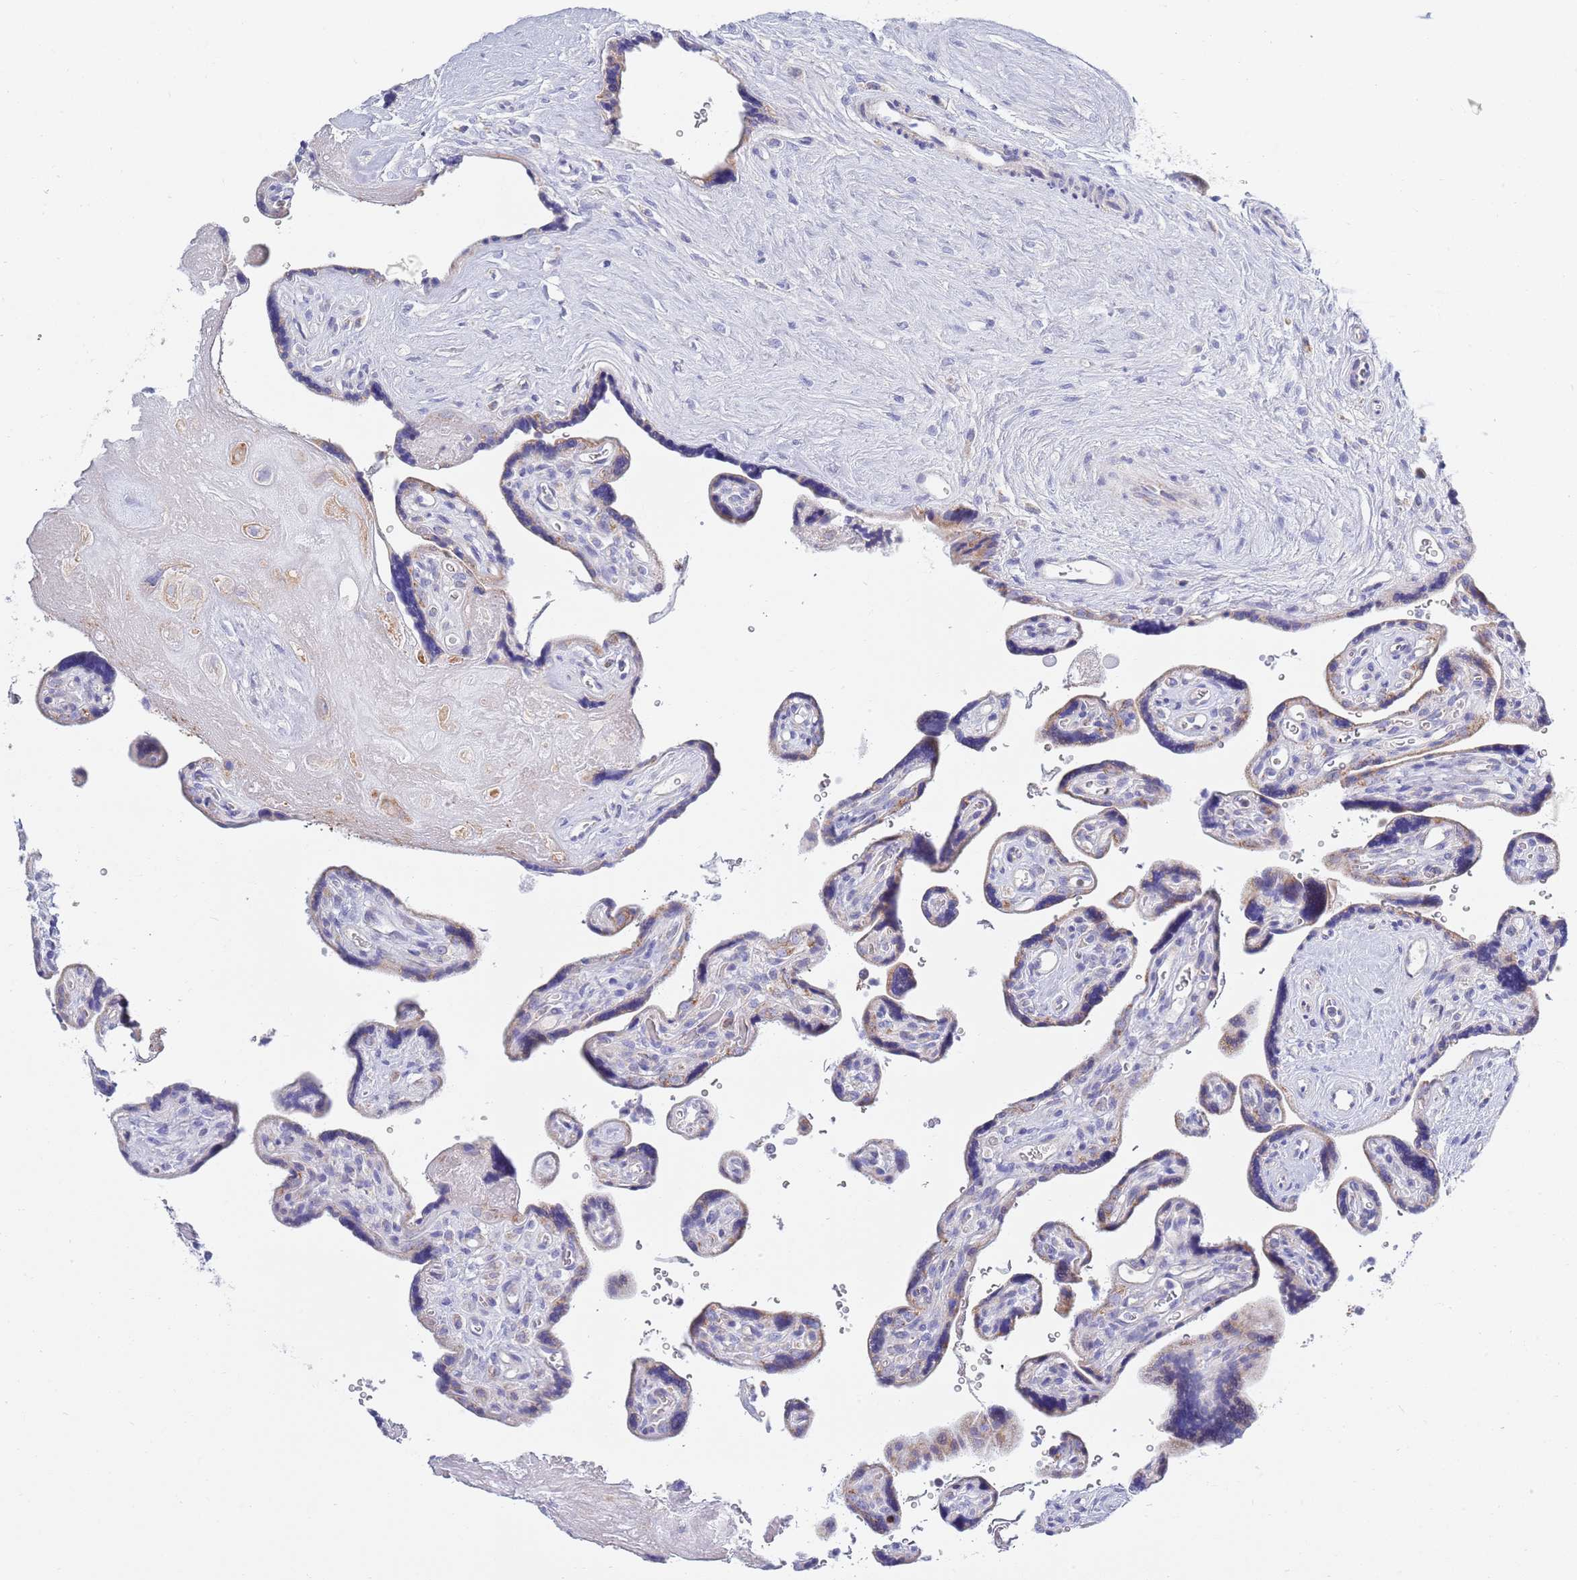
{"staining": {"intensity": "moderate", "quantity": ">75%", "location": "cytoplasmic/membranous"}, "tissue": "placenta", "cell_type": "Decidual cells", "image_type": "normal", "snomed": [{"axis": "morphology", "description": "Normal tissue, NOS"}, {"axis": "topography", "description": "Placenta"}], "caption": "Decidual cells reveal medium levels of moderate cytoplasmic/membranous staining in approximately >75% of cells in normal placenta.", "gene": "EMC8", "patient": {"sex": "female", "age": 39}}